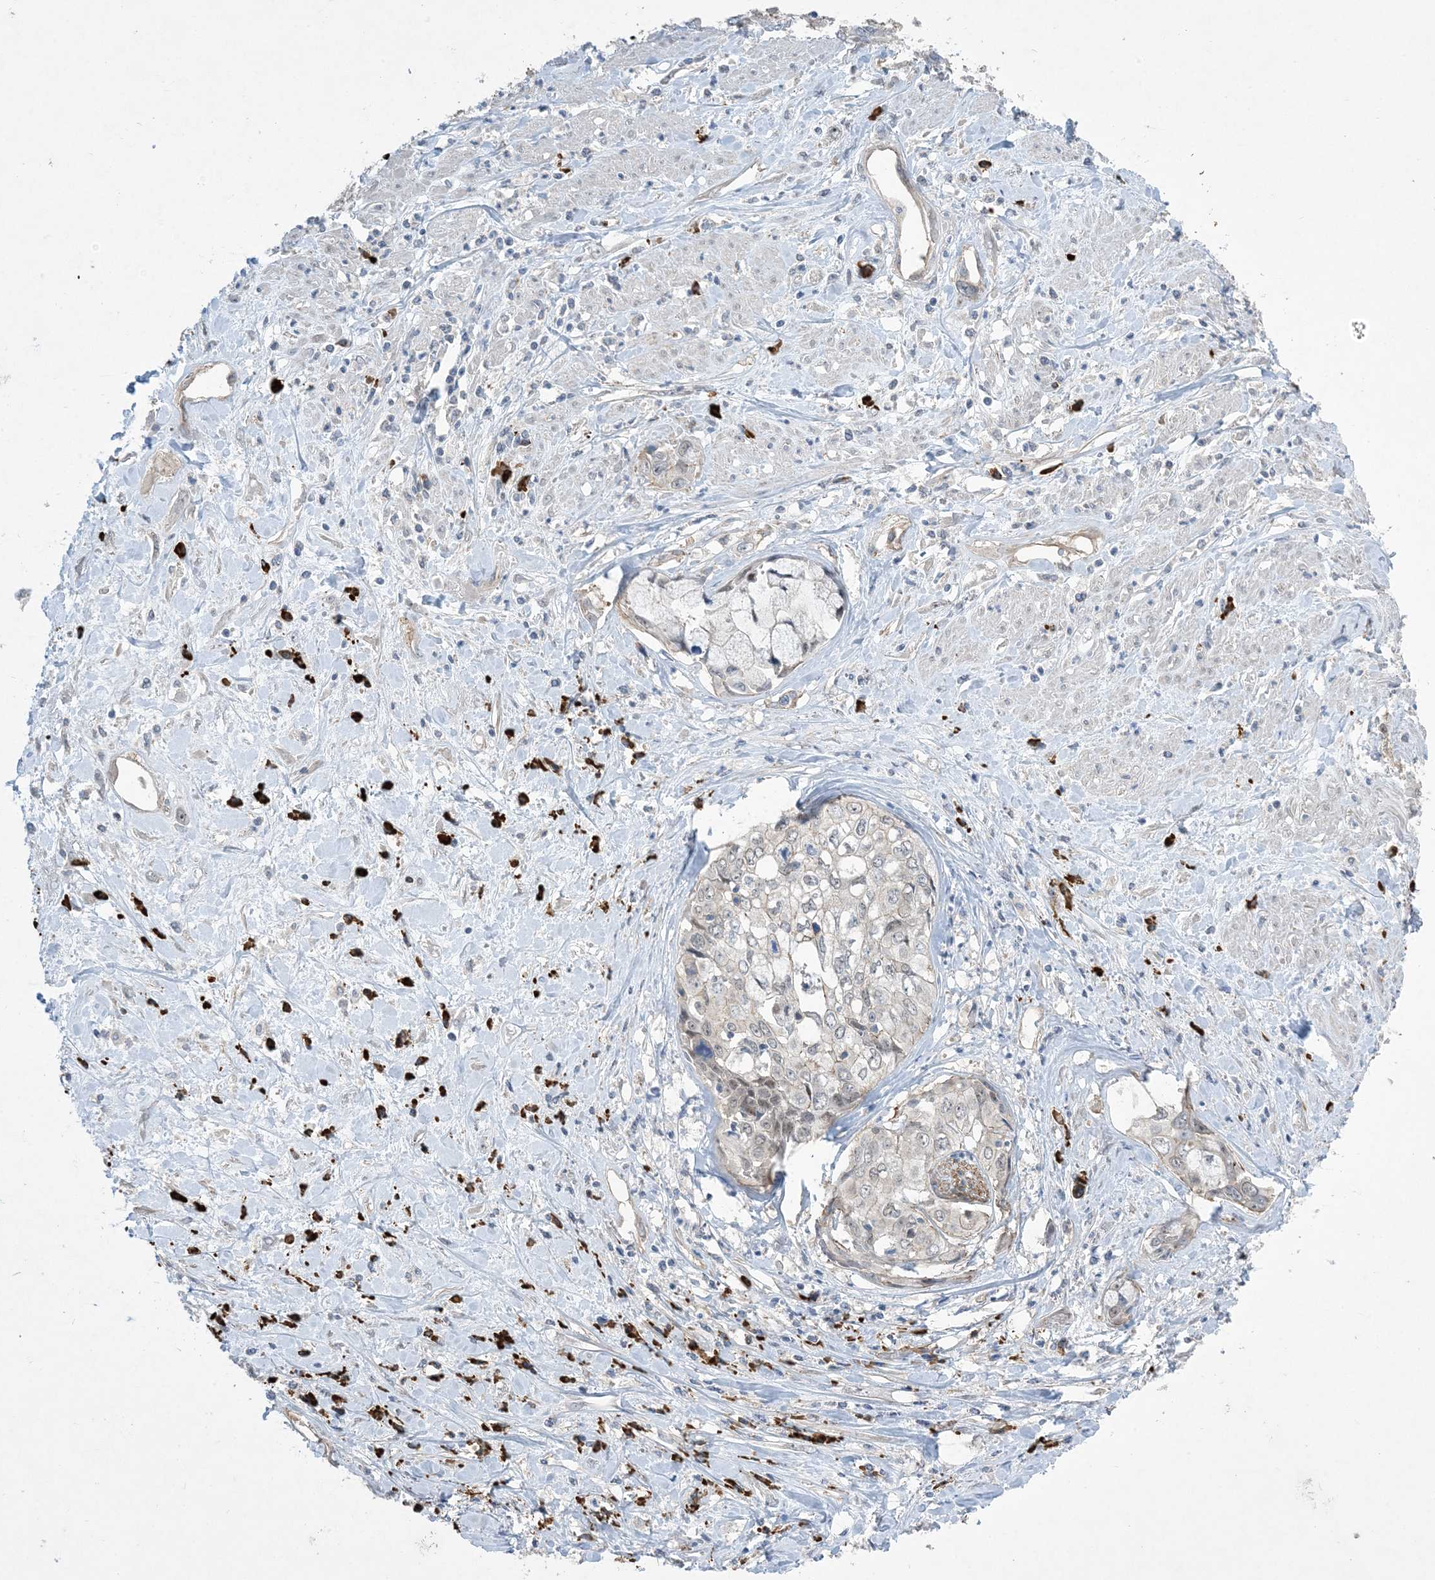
{"staining": {"intensity": "negative", "quantity": "none", "location": "none"}, "tissue": "cervical cancer", "cell_type": "Tumor cells", "image_type": "cancer", "snomed": [{"axis": "morphology", "description": "Squamous cell carcinoma, NOS"}, {"axis": "topography", "description": "Cervix"}], "caption": "A micrograph of cervical cancer (squamous cell carcinoma) stained for a protein shows no brown staining in tumor cells. Nuclei are stained in blue.", "gene": "AOC1", "patient": {"sex": "female", "age": 31}}